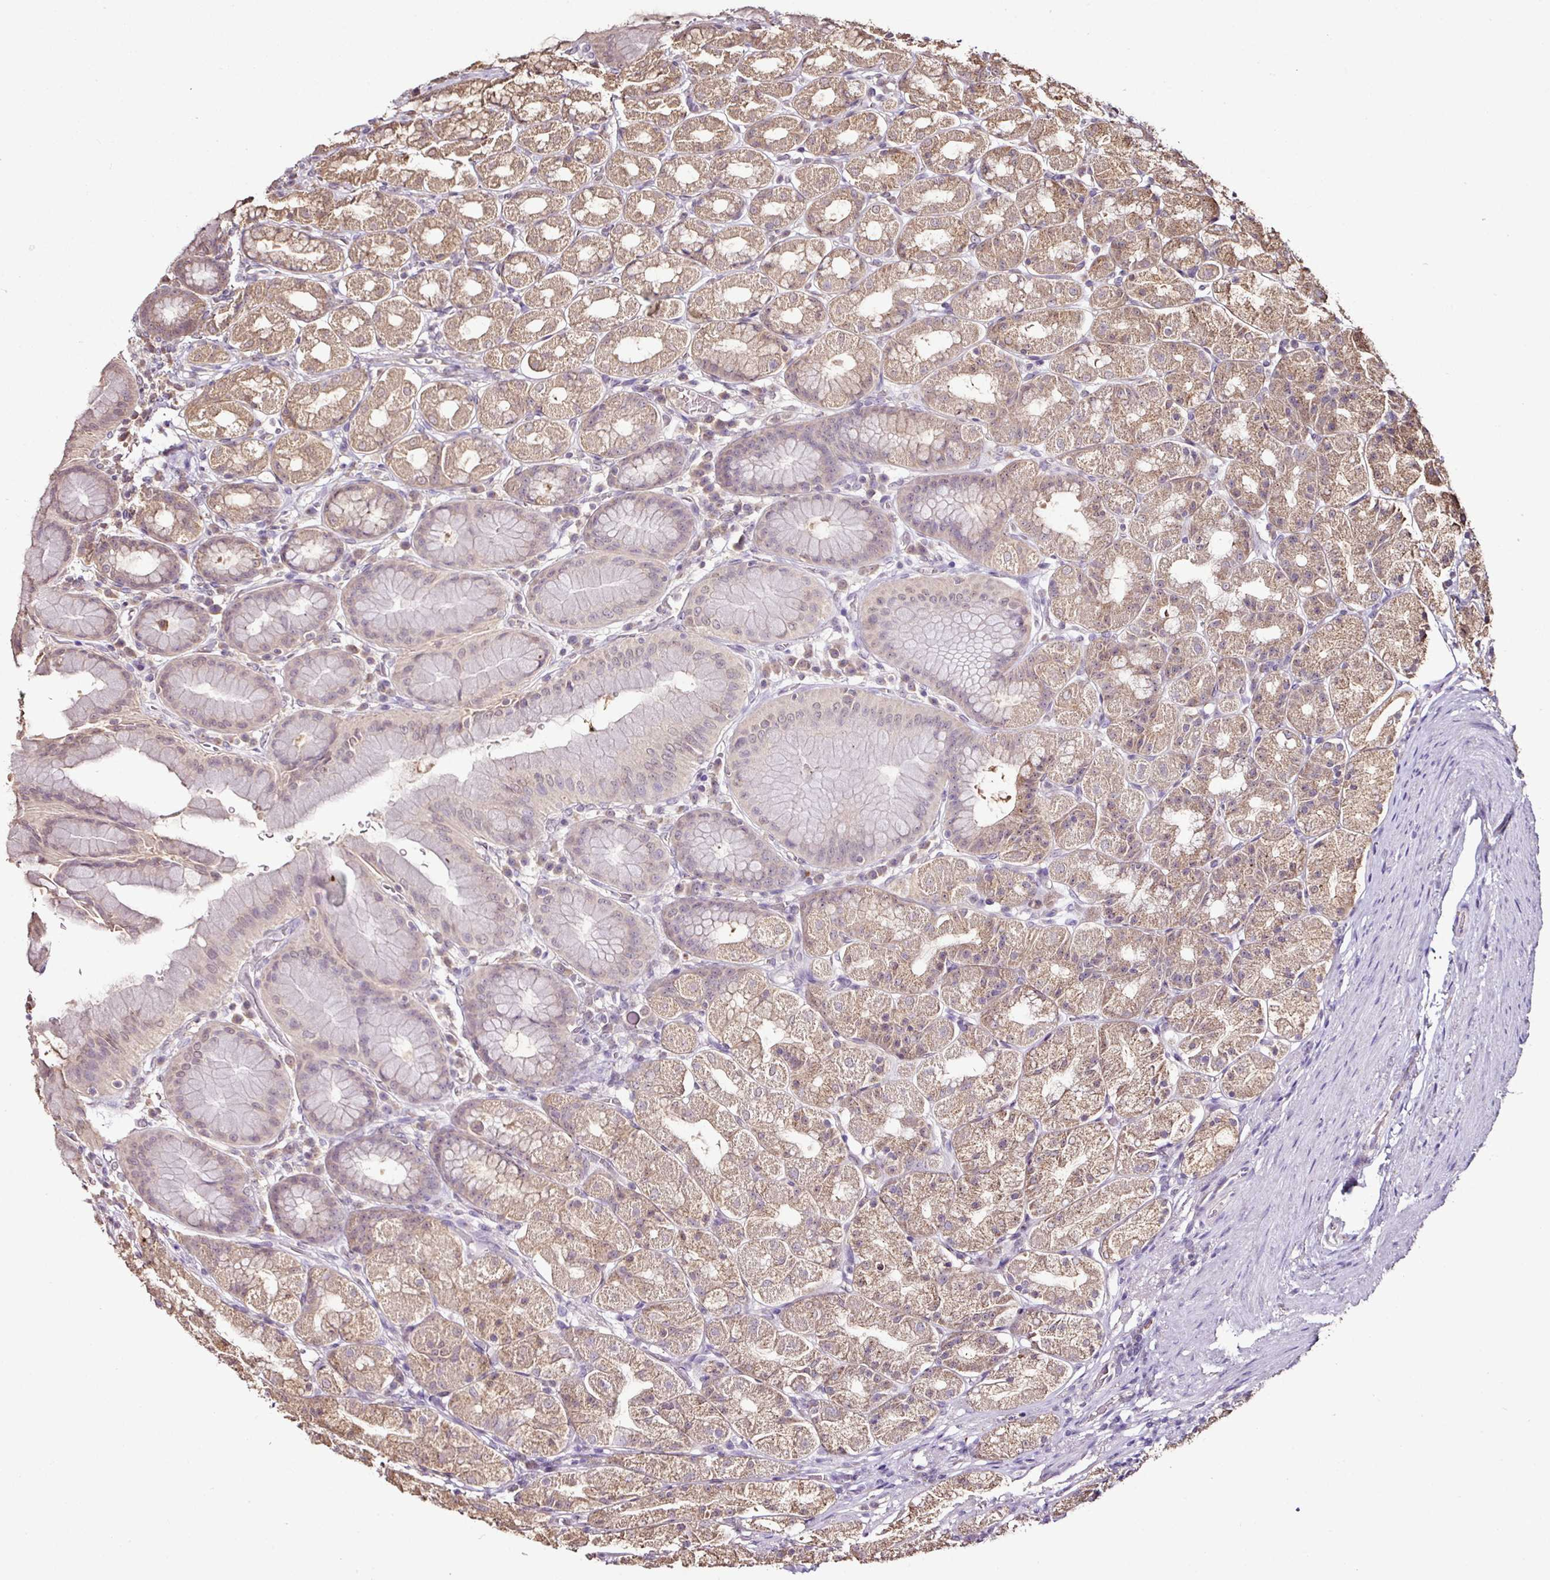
{"staining": {"intensity": "moderate", "quantity": "25%-75%", "location": "cytoplasmic/membranous,nuclear"}, "tissue": "stomach", "cell_type": "Glandular cells", "image_type": "normal", "snomed": [{"axis": "morphology", "description": "Normal tissue, NOS"}, {"axis": "topography", "description": "Stomach, upper"}, {"axis": "topography", "description": "Stomach"}], "caption": "About 25%-75% of glandular cells in normal stomach reveal moderate cytoplasmic/membranous,nuclear protein expression as visualized by brown immunohistochemical staining.", "gene": "RPL38", "patient": {"sex": "male", "age": 68}}